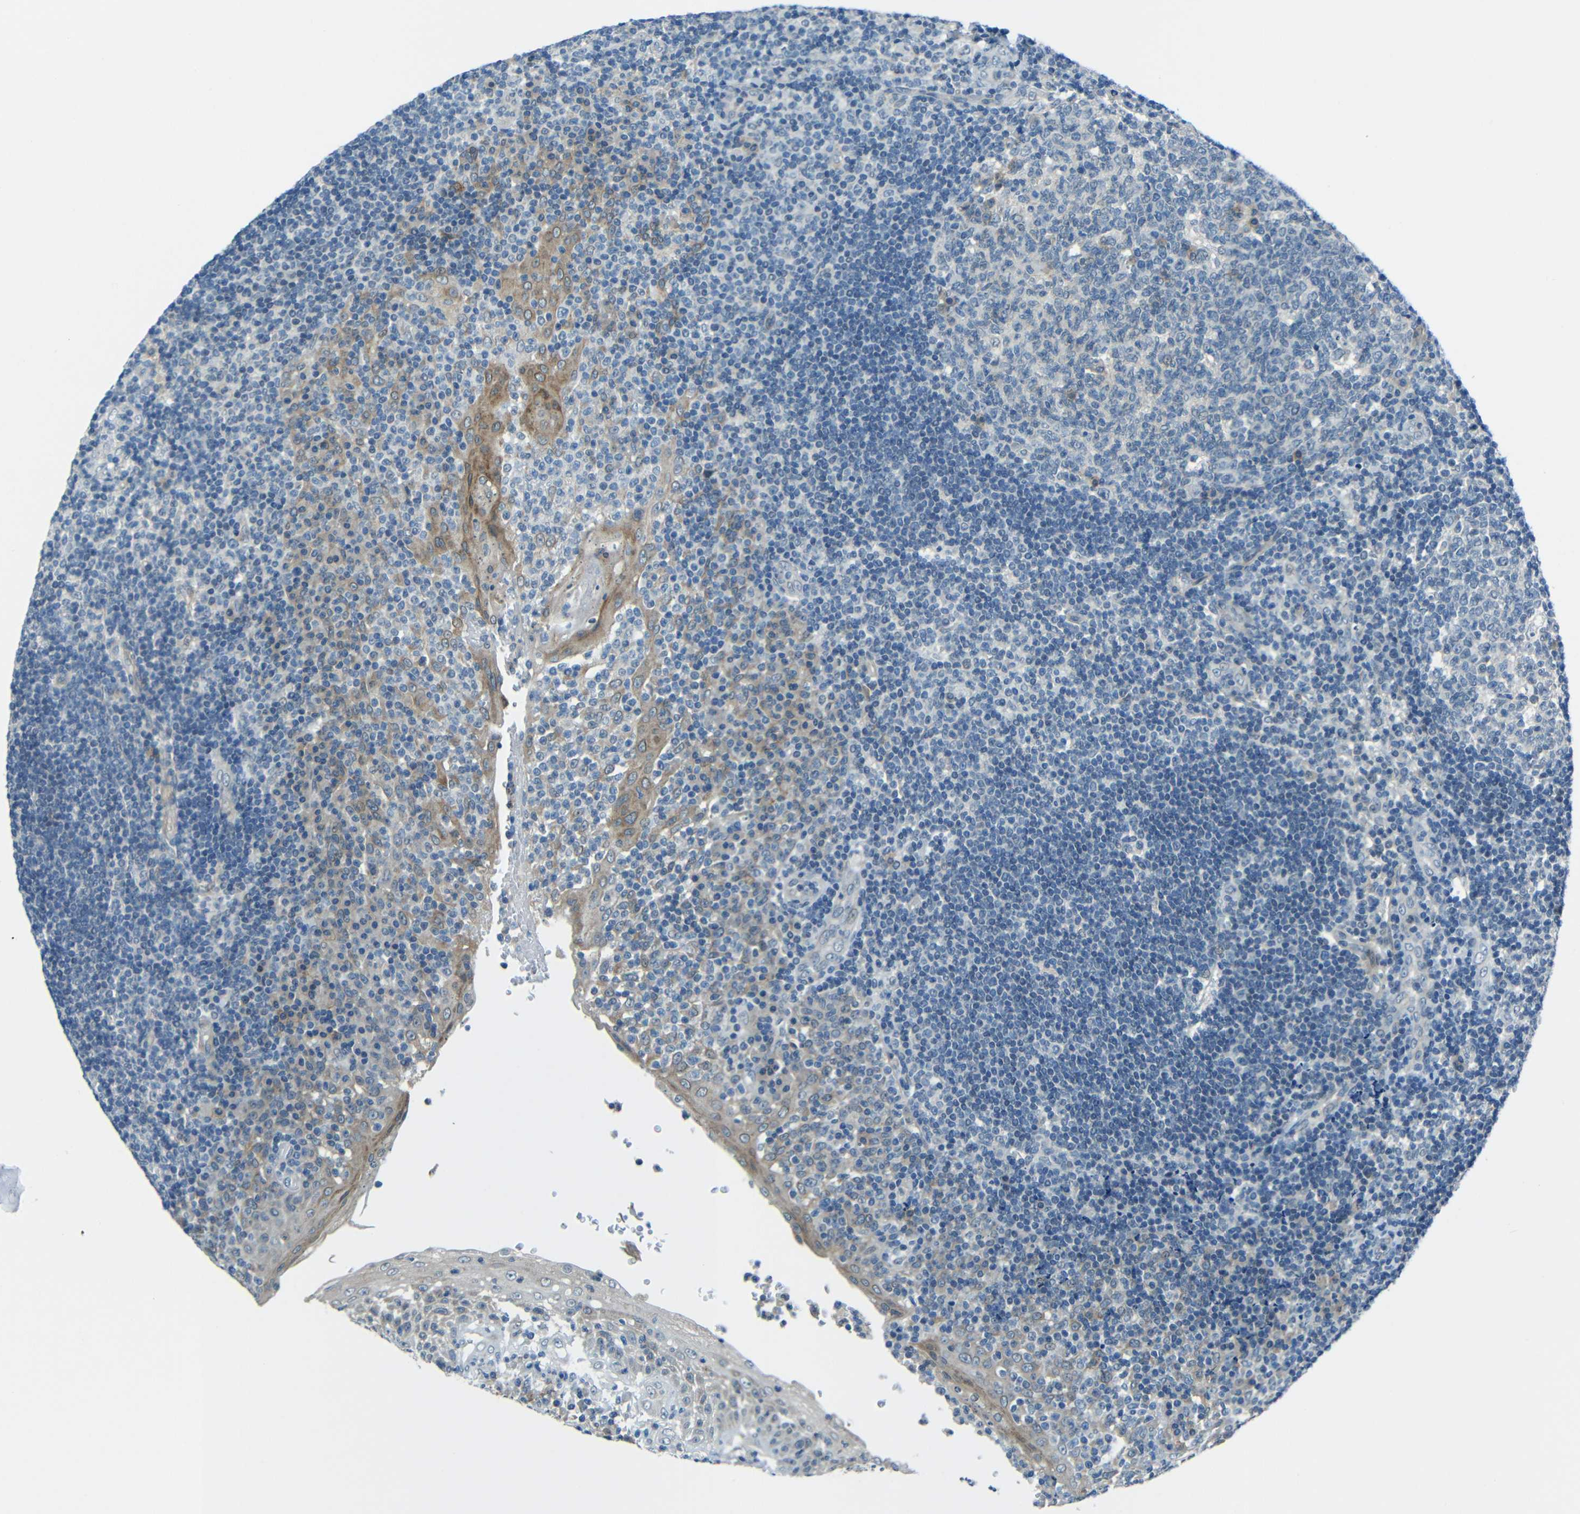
{"staining": {"intensity": "negative", "quantity": "none", "location": "none"}, "tissue": "tonsil", "cell_type": "Germinal center cells", "image_type": "normal", "snomed": [{"axis": "morphology", "description": "Normal tissue, NOS"}, {"axis": "topography", "description": "Tonsil"}], "caption": "This micrograph is of unremarkable tonsil stained with IHC to label a protein in brown with the nuclei are counter-stained blue. There is no staining in germinal center cells.", "gene": "ANKRD22", "patient": {"sex": "female", "age": 40}}